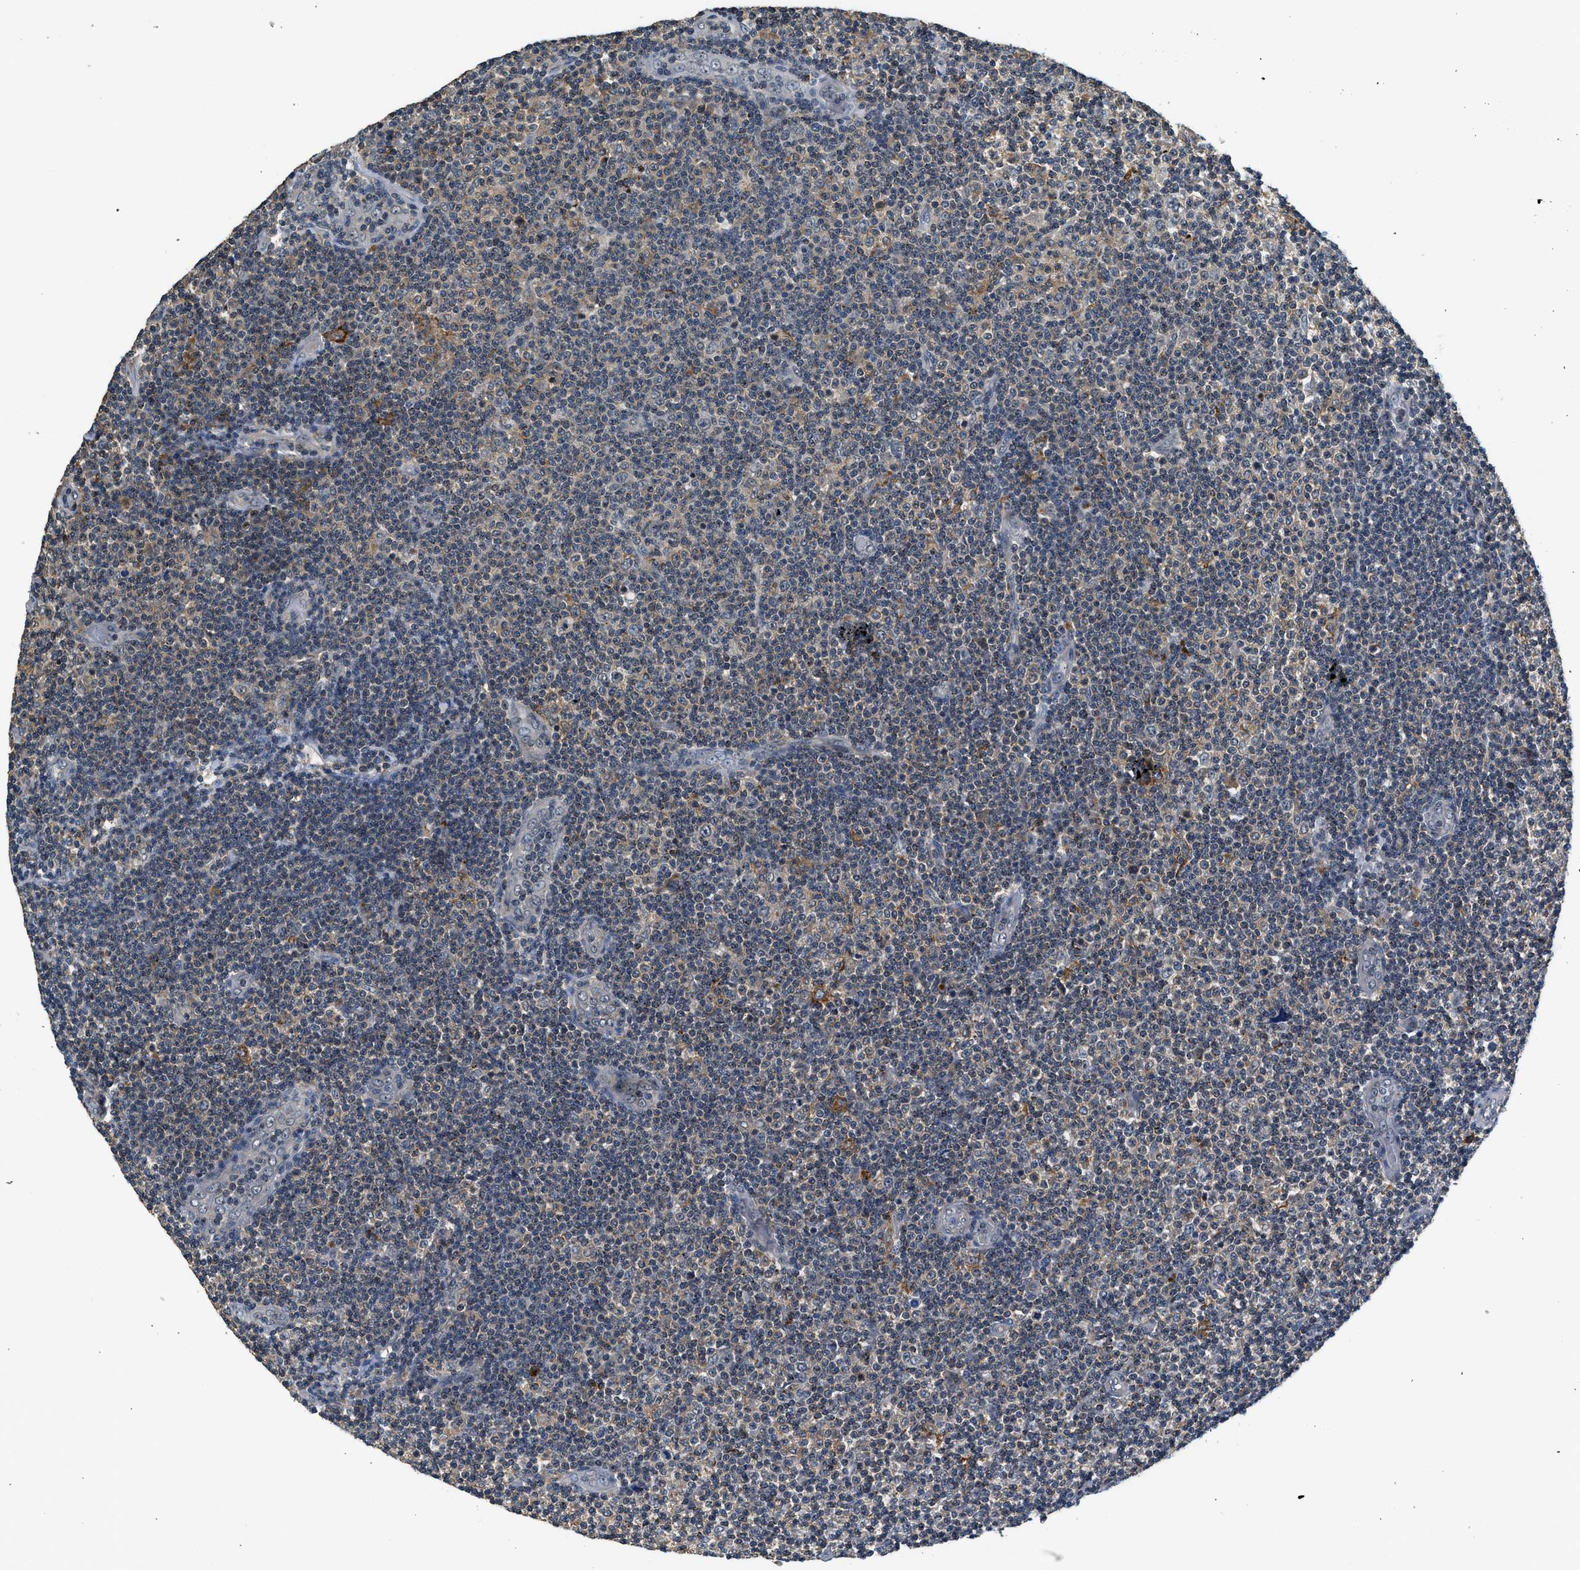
{"staining": {"intensity": "moderate", "quantity": "<25%", "location": "nuclear"}, "tissue": "lymphoma", "cell_type": "Tumor cells", "image_type": "cancer", "snomed": [{"axis": "morphology", "description": "Malignant lymphoma, non-Hodgkin's type, Low grade"}, {"axis": "topography", "description": "Lymph node"}], "caption": "Immunohistochemical staining of lymphoma demonstrates low levels of moderate nuclear positivity in approximately <25% of tumor cells. The protein is shown in brown color, while the nuclei are stained blue.", "gene": "SLC15A4", "patient": {"sex": "male", "age": 83}}